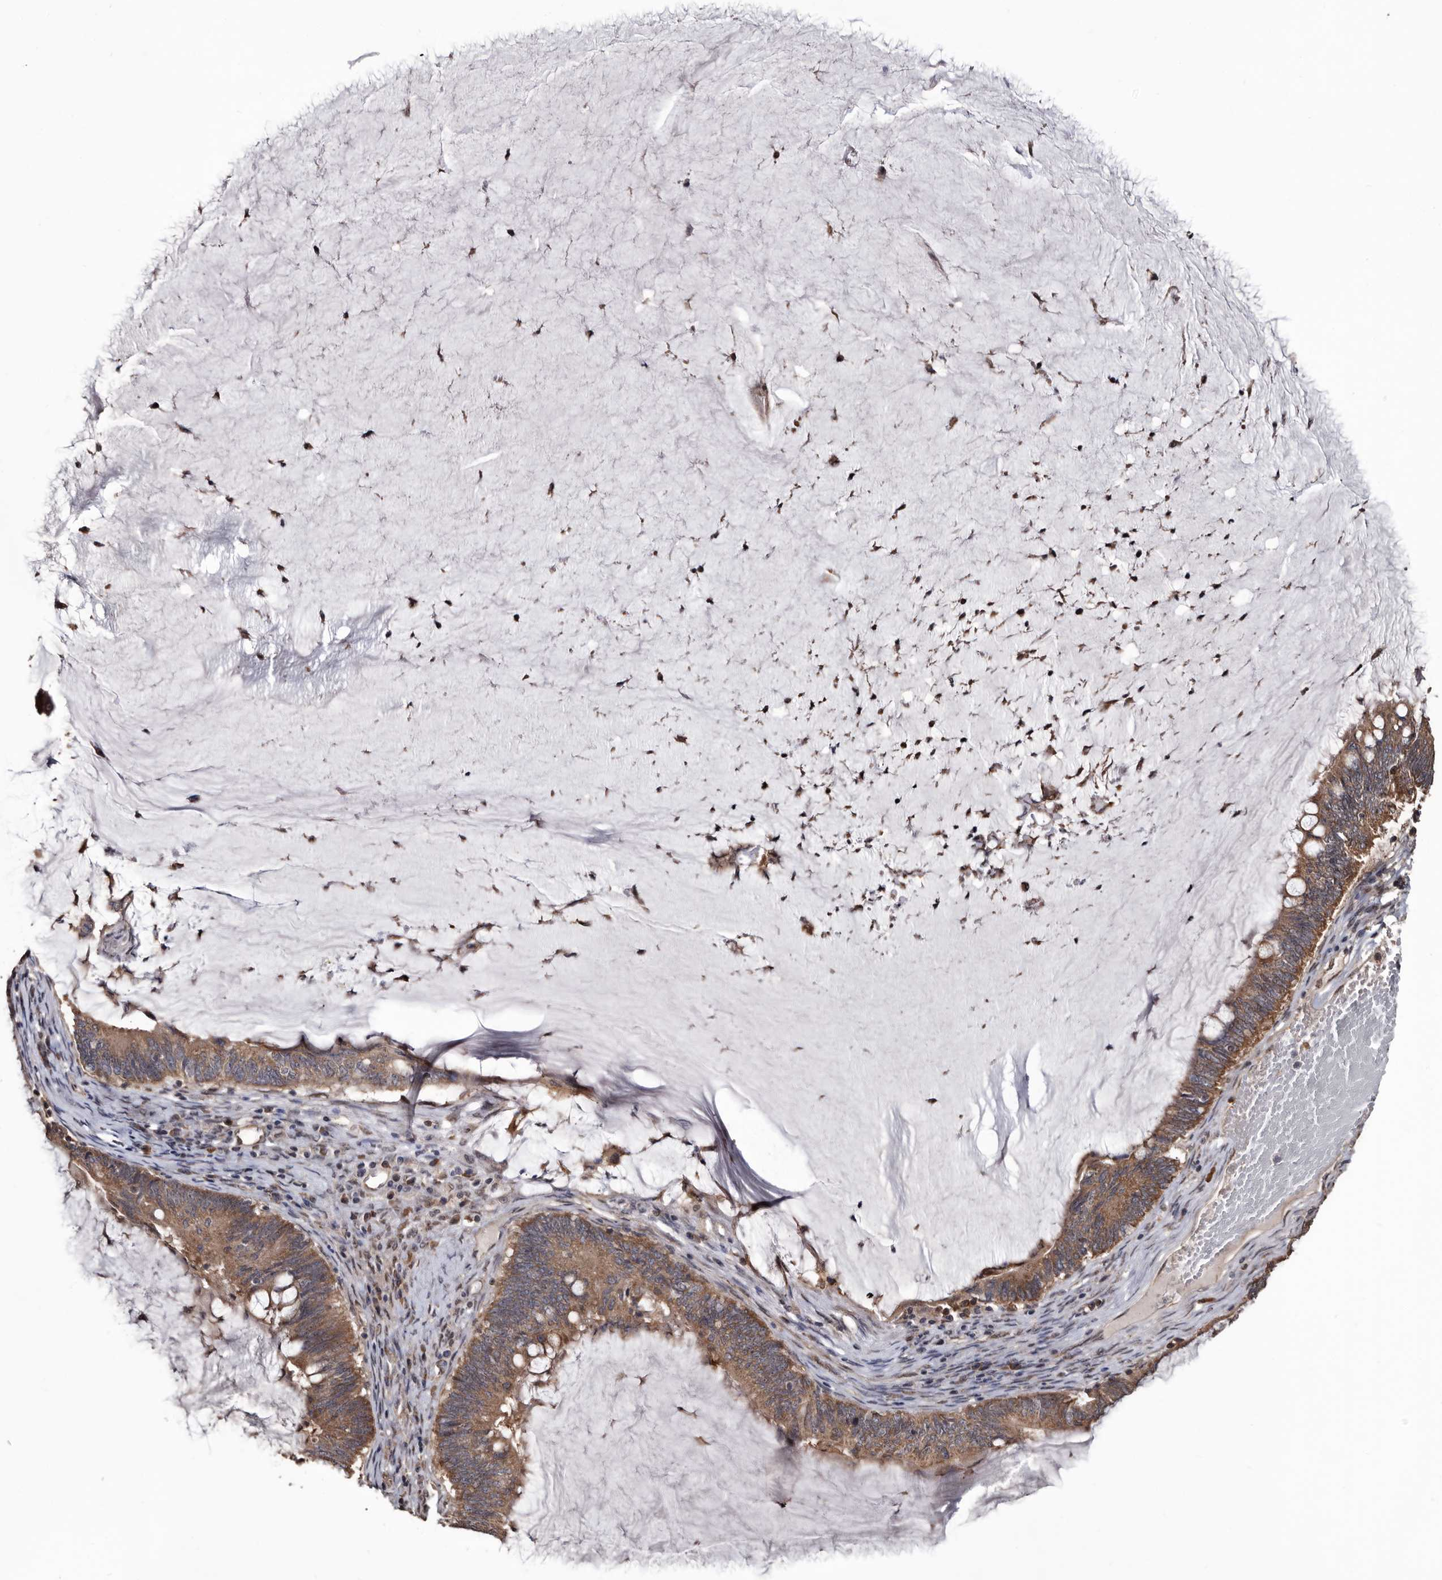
{"staining": {"intensity": "moderate", "quantity": ">75%", "location": "cytoplasmic/membranous"}, "tissue": "ovarian cancer", "cell_type": "Tumor cells", "image_type": "cancer", "snomed": [{"axis": "morphology", "description": "Cystadenocarcinoma, mucinous, NOS"}, {"axis": "topography", "description": "Ovary"}], "caption": "Moderate cytoplasmic/membranous expression is seen in approximately >75% of tumor cells in mucinous cystadenocarcinoma (ovarian). (brown staining indicates protein expression, while blue staining denotes nuclei).", "gene": "TTI2", "patient": {"sex": "female", "age": 61}}